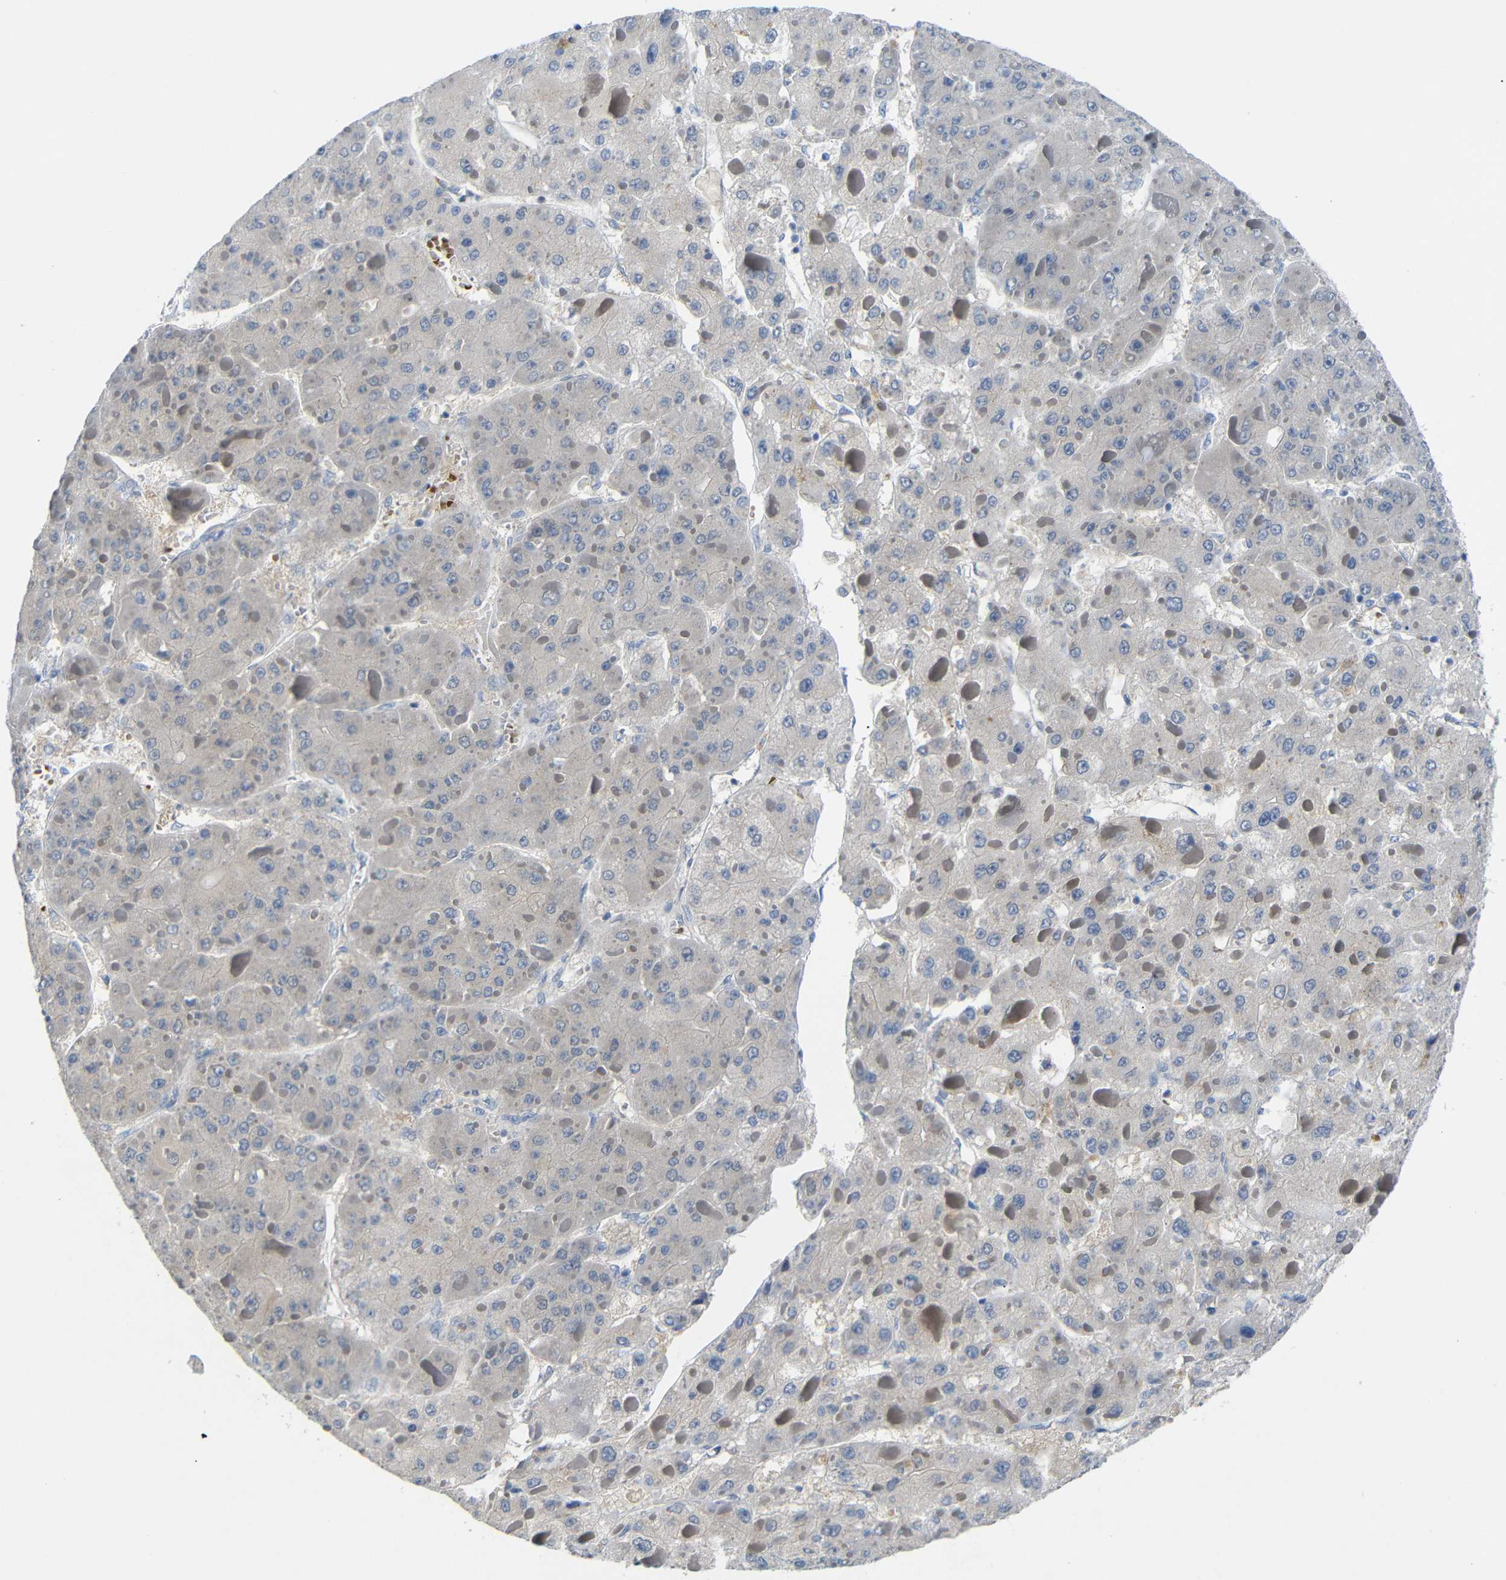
{"staining": {"intensity": "negative", "quantity": "none", "location": "none"}, "tissue": "liver cancer", "cell_type": "Tumor cells", "image_type": "cancer", "snomed": [{"axis": "morphology", "description": "Carcinoma, Hepatocellular, NOS"}, {"axis": "topography", "description": "Liver"}], "caption": "This image is of liver cancer (hepatocellular carcinoma) stained with immunohistochemistry to label a protein in brown with the nuclei are counter-stained blue. There is no positivity in tumor cells. The staining was performed using DAB to visualize the protein expression in brown, while the nuclei were stained in blue with hematoxylin (Magnification: 20x).", "gene": "TBC1D32", "patient": {"sex": "female", "age": 73}}